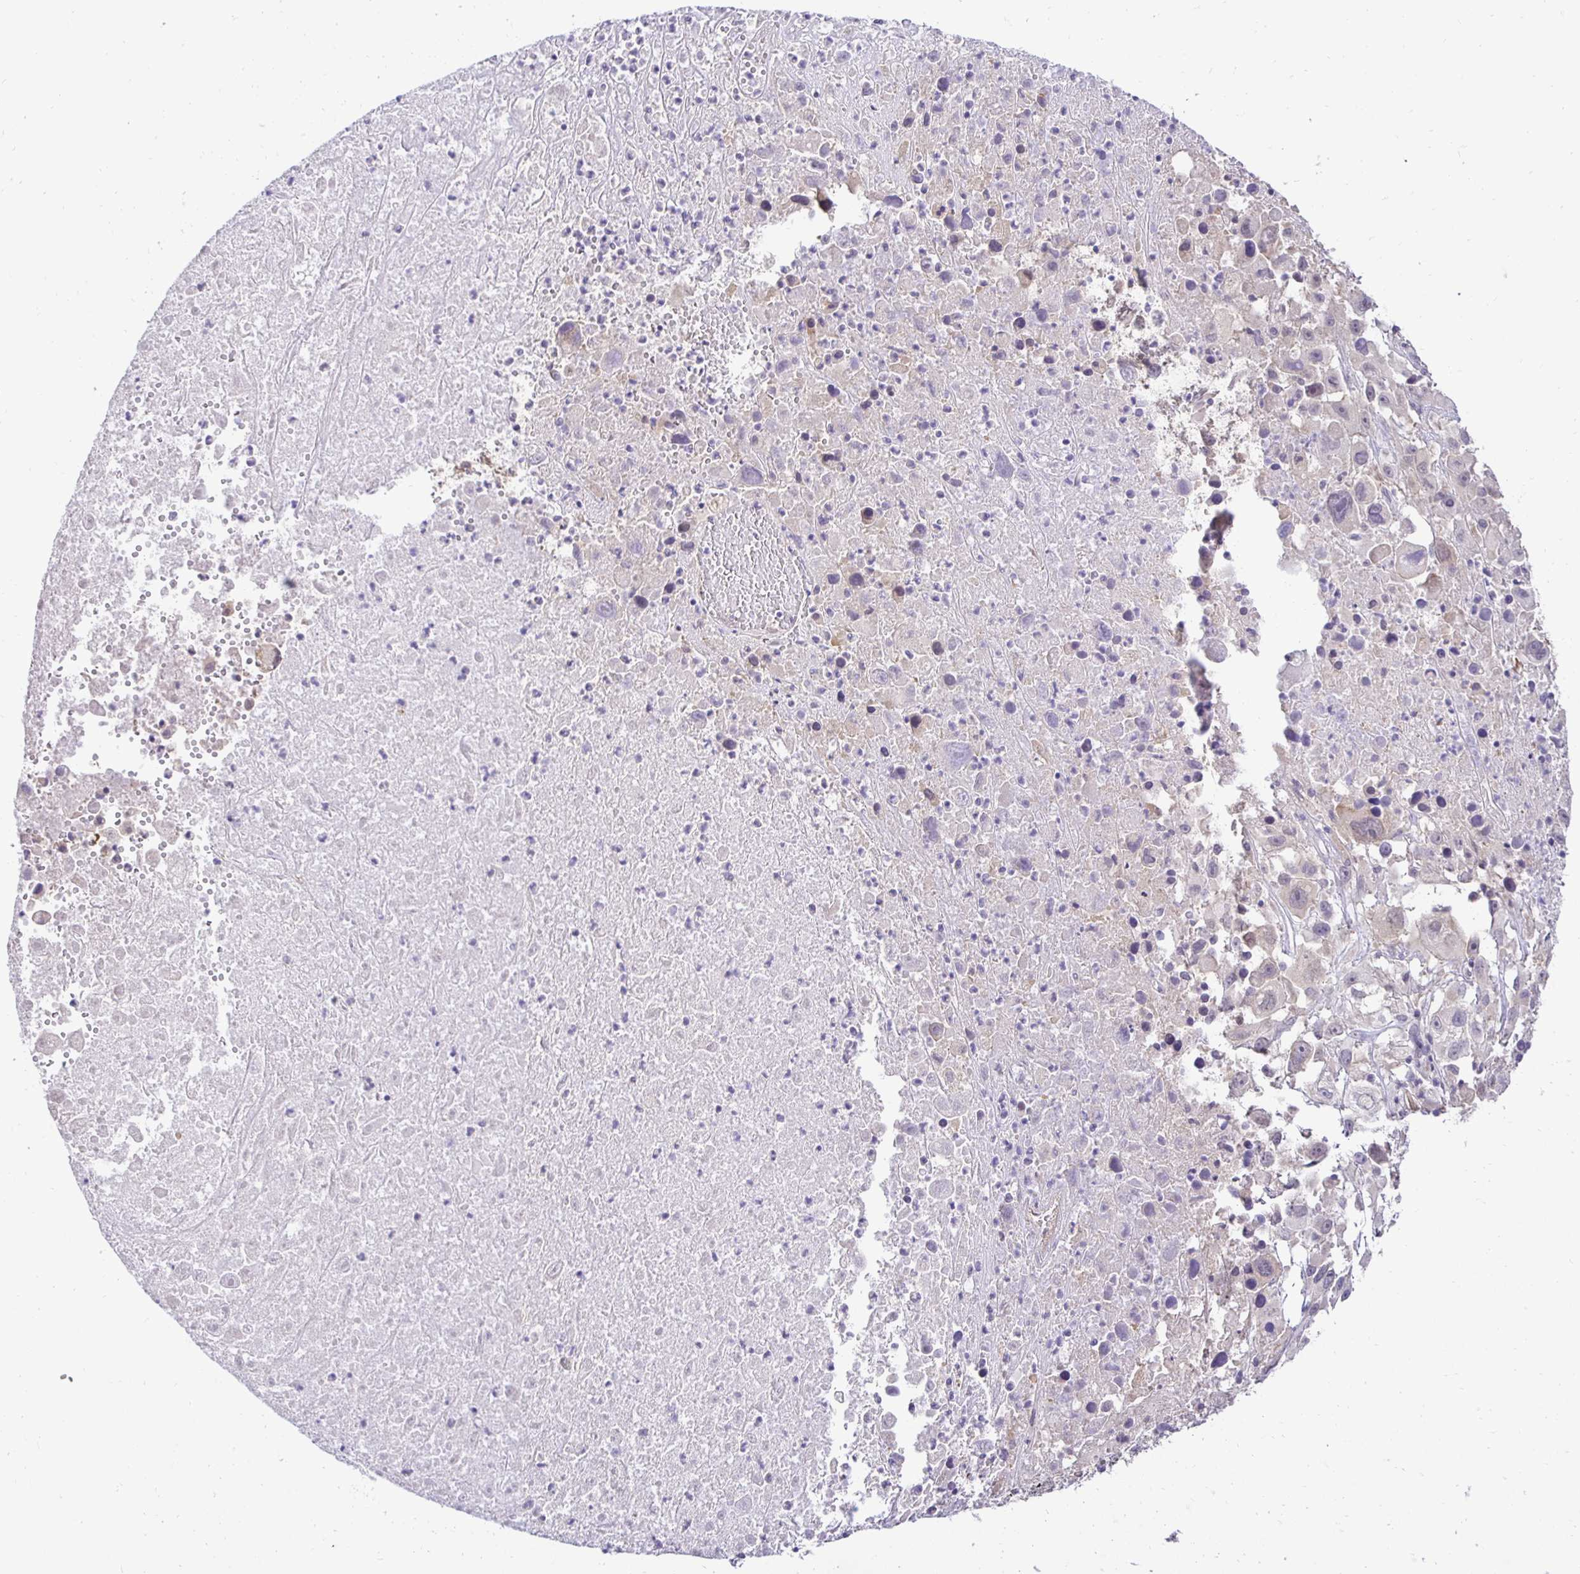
{"staining": {"intensity": "negative", "quantity": "none", "location": "none"}, "tissue": "melanoma", "cell_type": "Tumor cells", "image_type": "cancer", "snomed": [{"axis": "morphology", "description": "Malignant melanoma, Metastatic site"}, {"axis": "topography", "description": "Soft tissue"}], "caption": "DAB immunohistochemical staining of human malignant melanoma (metastatic site) shows no significant staining in tumor cells. (DAB (3,3'-diaminobenzidine) IHC with hematoxylin counter stain).", "gene": "SLC9A1", "patient": {"sex": "male", "age": 50}}